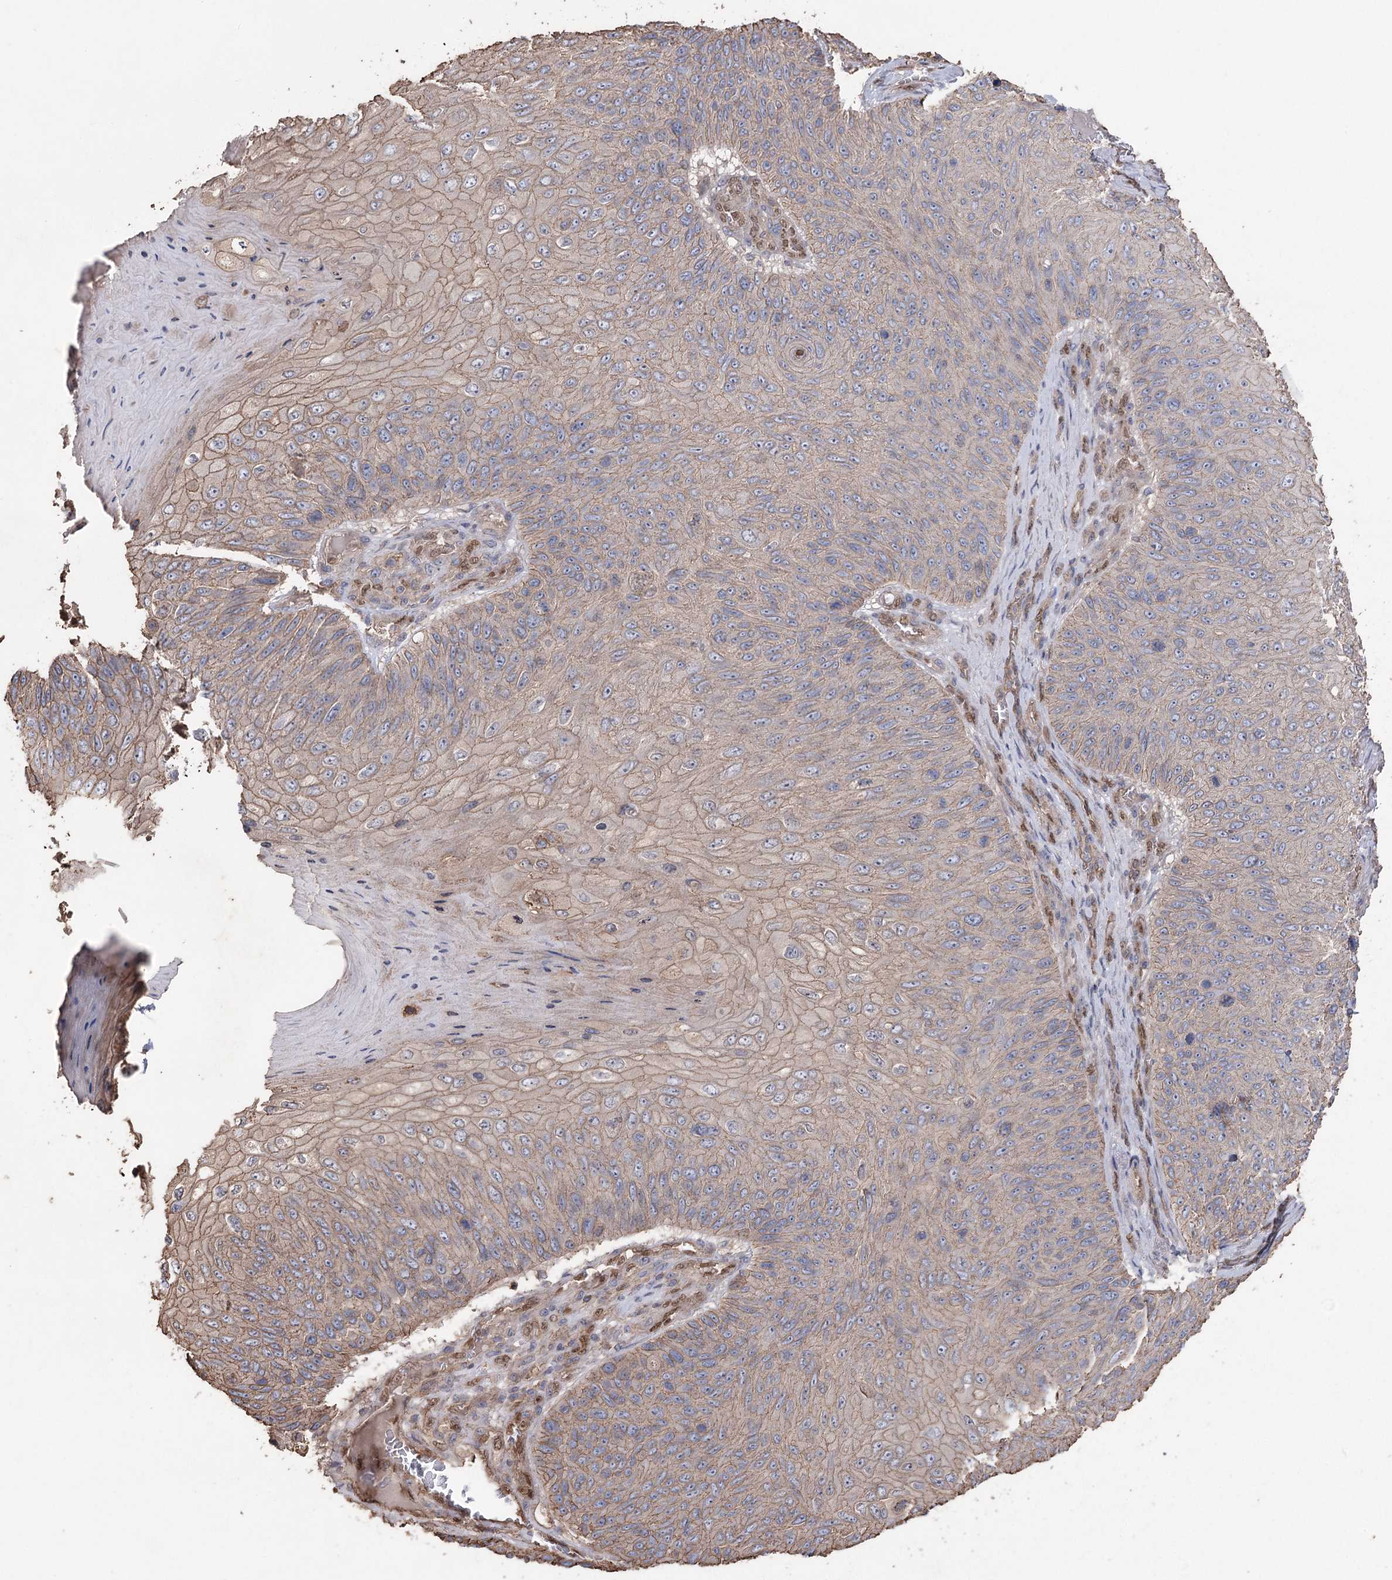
{"staining": {"intensity": "weak", "quantity": "25%-75%", "location": "cytoplasmic/membranous"}, "tissue": "skin cancer", "cell_type": "Tumor cells", "image_type": "cancer", "snomed": [{"axis": "morphology", "description": "Squamous cell carcinoma, NOS"}, {"axis": "topography", "description": "Skin"}], "caption": "IHC histopathology image of neoplastic tissue: human skin cancer (squamous cell carcinoma) stained using immunohistochemistry (IHC) shows low levels of weak protein expression localized specifically in the cytoplasmic/membranous of tumor cells, appearing as a cytoplasmic/membranous brown color.", "gene": "FAM13B", "patient": {"sex": "female", "age": 88}}